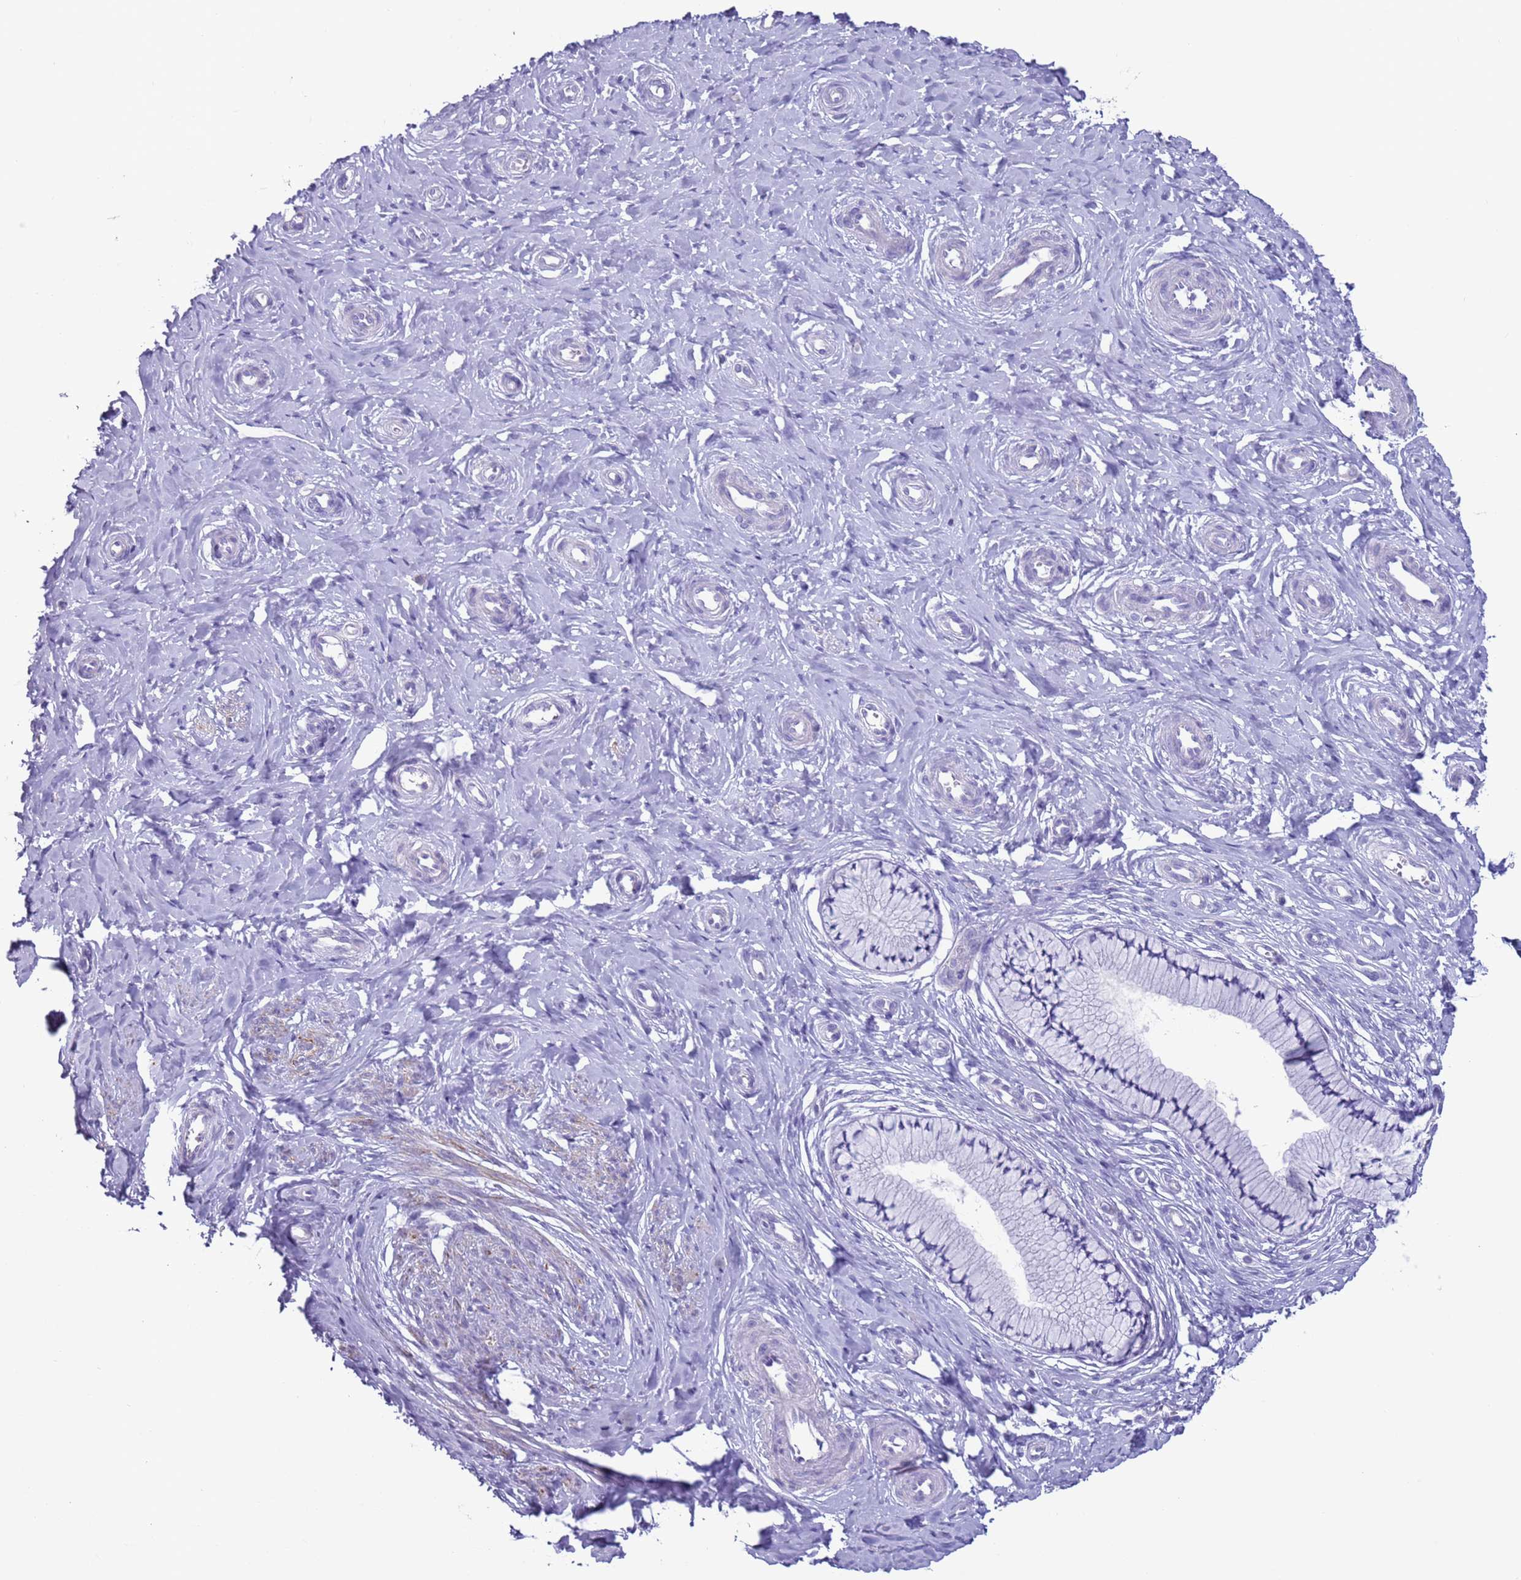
{"staining": {"intensity": "negative", "quantity": "none", "location": "none"}, "tissue": "cervix", "cell_type": "Glandular cells", "image_type": "normal", "snomed": [{"axis": "morphology", "description": "Normal tissue, NOS"}, {"axis": "topography", "description": "Cervix"}], "caption": "This is an immunohistochemistry micrograph of benign human cervix. There is no positivity in glandular cells.", "gene": "NPAP1", "patient": {"sex": "female", "age": 36}}